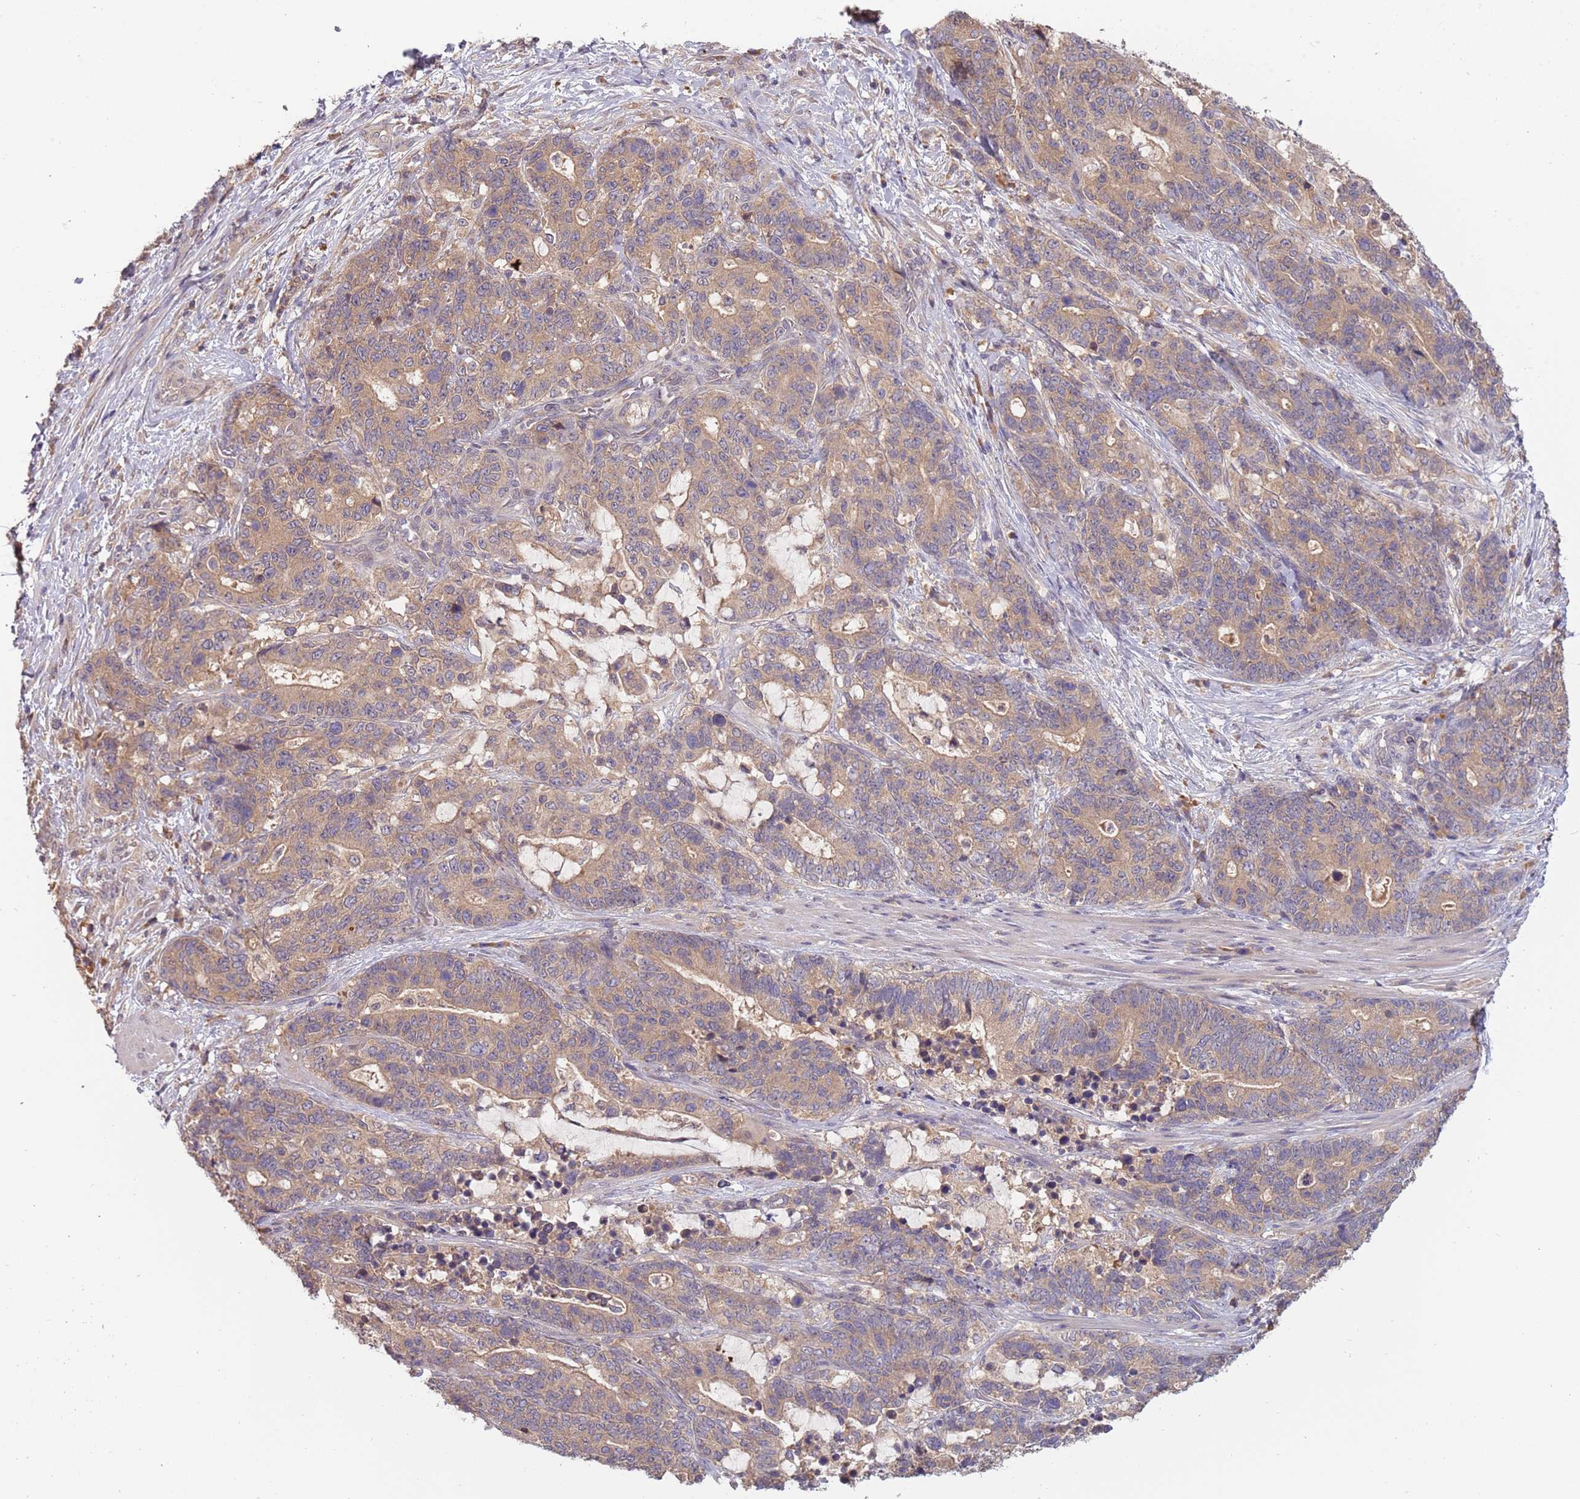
{"staining": {"intensity": "weak", "quantity": ">75%", "location": "cytoplasmic/membranous"}, "tissue": "stomach cancer", "cell_type": "Tumor cells", "image_type": "cancer", "snomed": [{"axis": "morphology", "description": "Normal tissue, NOS"}, {"axis": "morphology", "description": "Adenocarcinoma, NOS"}, {"axis": "topography", "description": "Stomach"}], "caption": "The immunohistochemical stain highlights weak cytoplasmic/membranous expression in tumor cells of stomach adenocarcinoma tissue.", "gene": "USP32", "patient": {"sex": "female", "age": 64}}